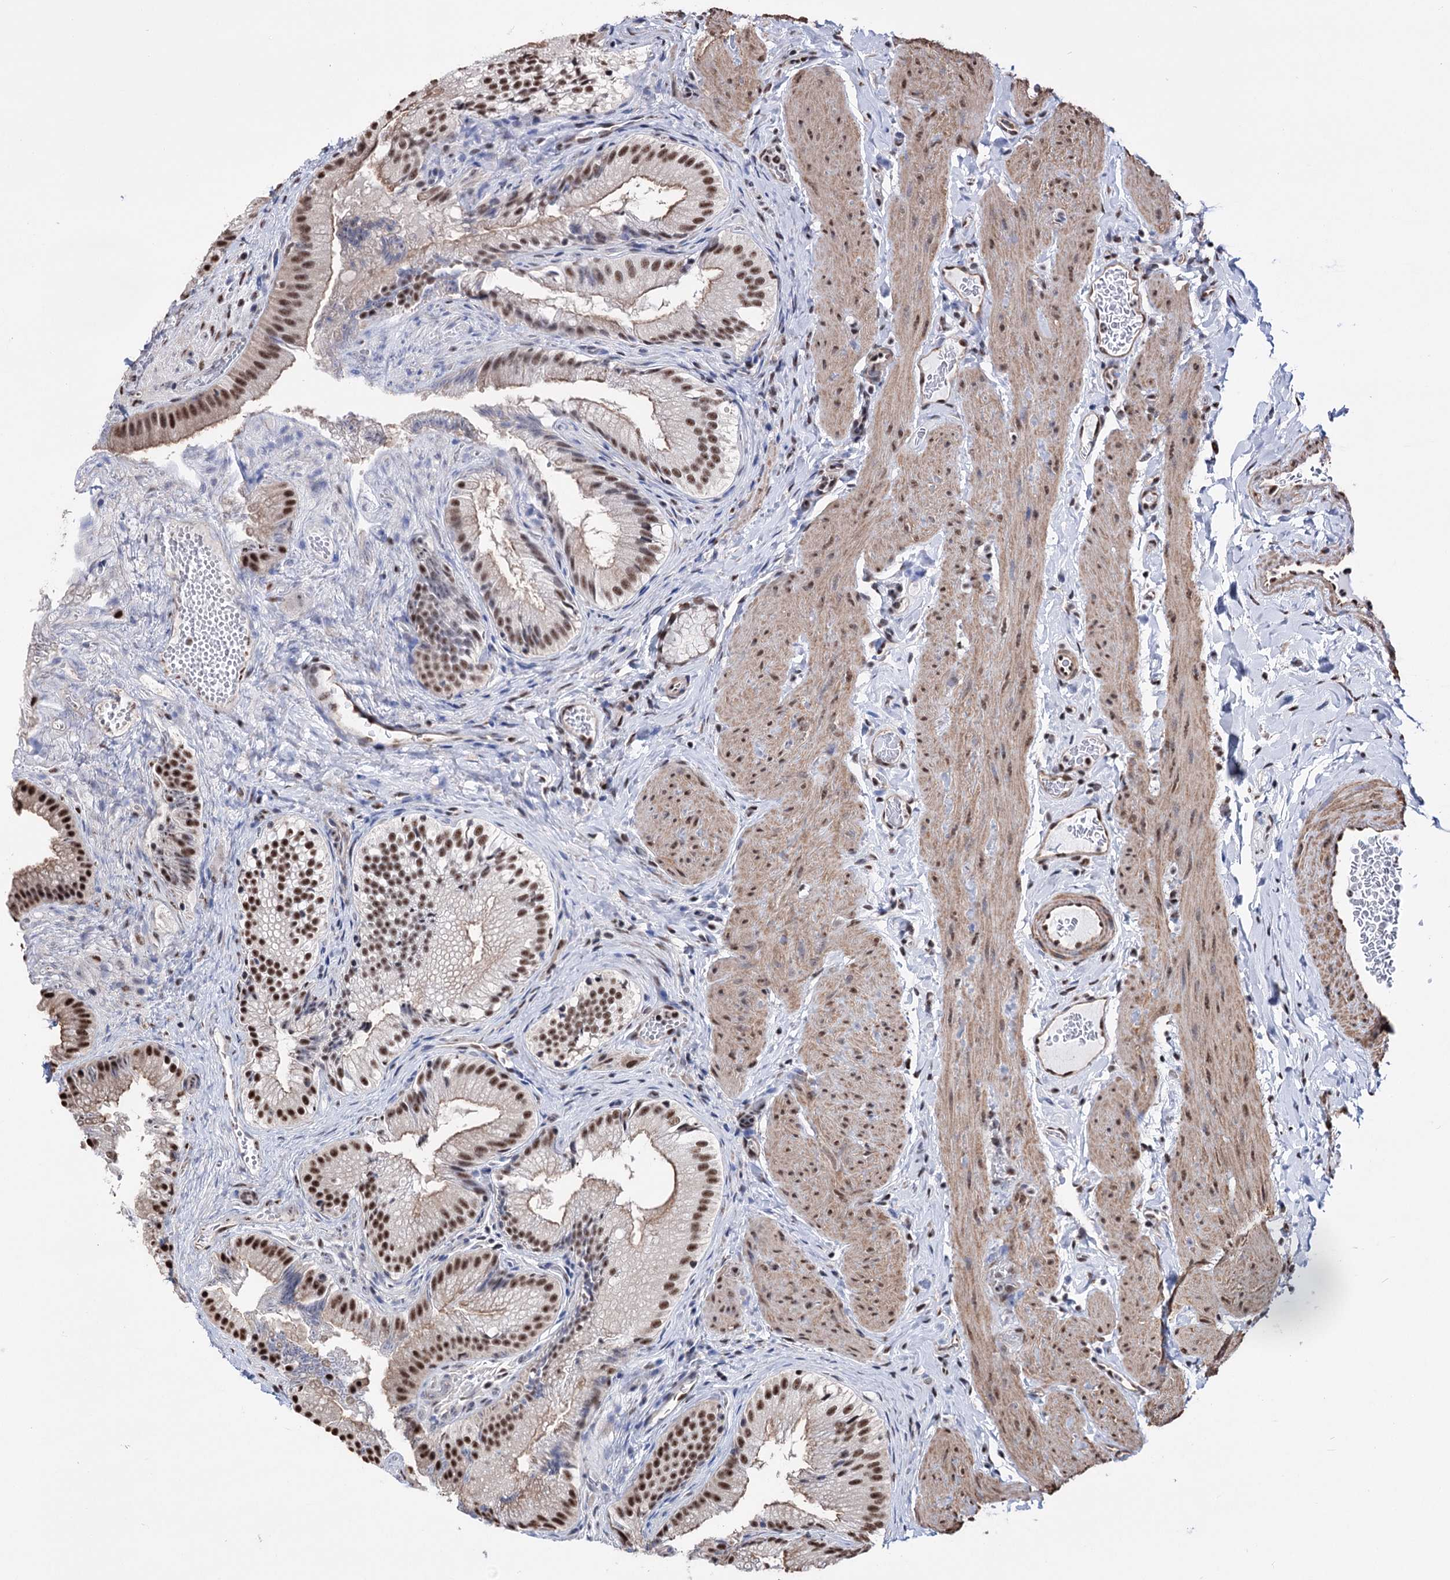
{"staining": {"intensity": "strong", "quantity": ">75%", "location": "cytoplasmic/membranous,nuclear"}, "tissue": "gallbladder", "cell_type": "Glandular cells", "image_type": "normal", "snomed": [{"axis": "morphology", "description": "Normal tissue, NOS"}, {"axis": "topography", "description": "Gallbladder"}], "caption": "A micrograph of gallbladder stained for a protein demonstrates strong cytoplasmic/membranous,nuclear brown staining in glandular cells.", "gene": "CHMP7", "patient": {"sex": "female", "age": 30}}